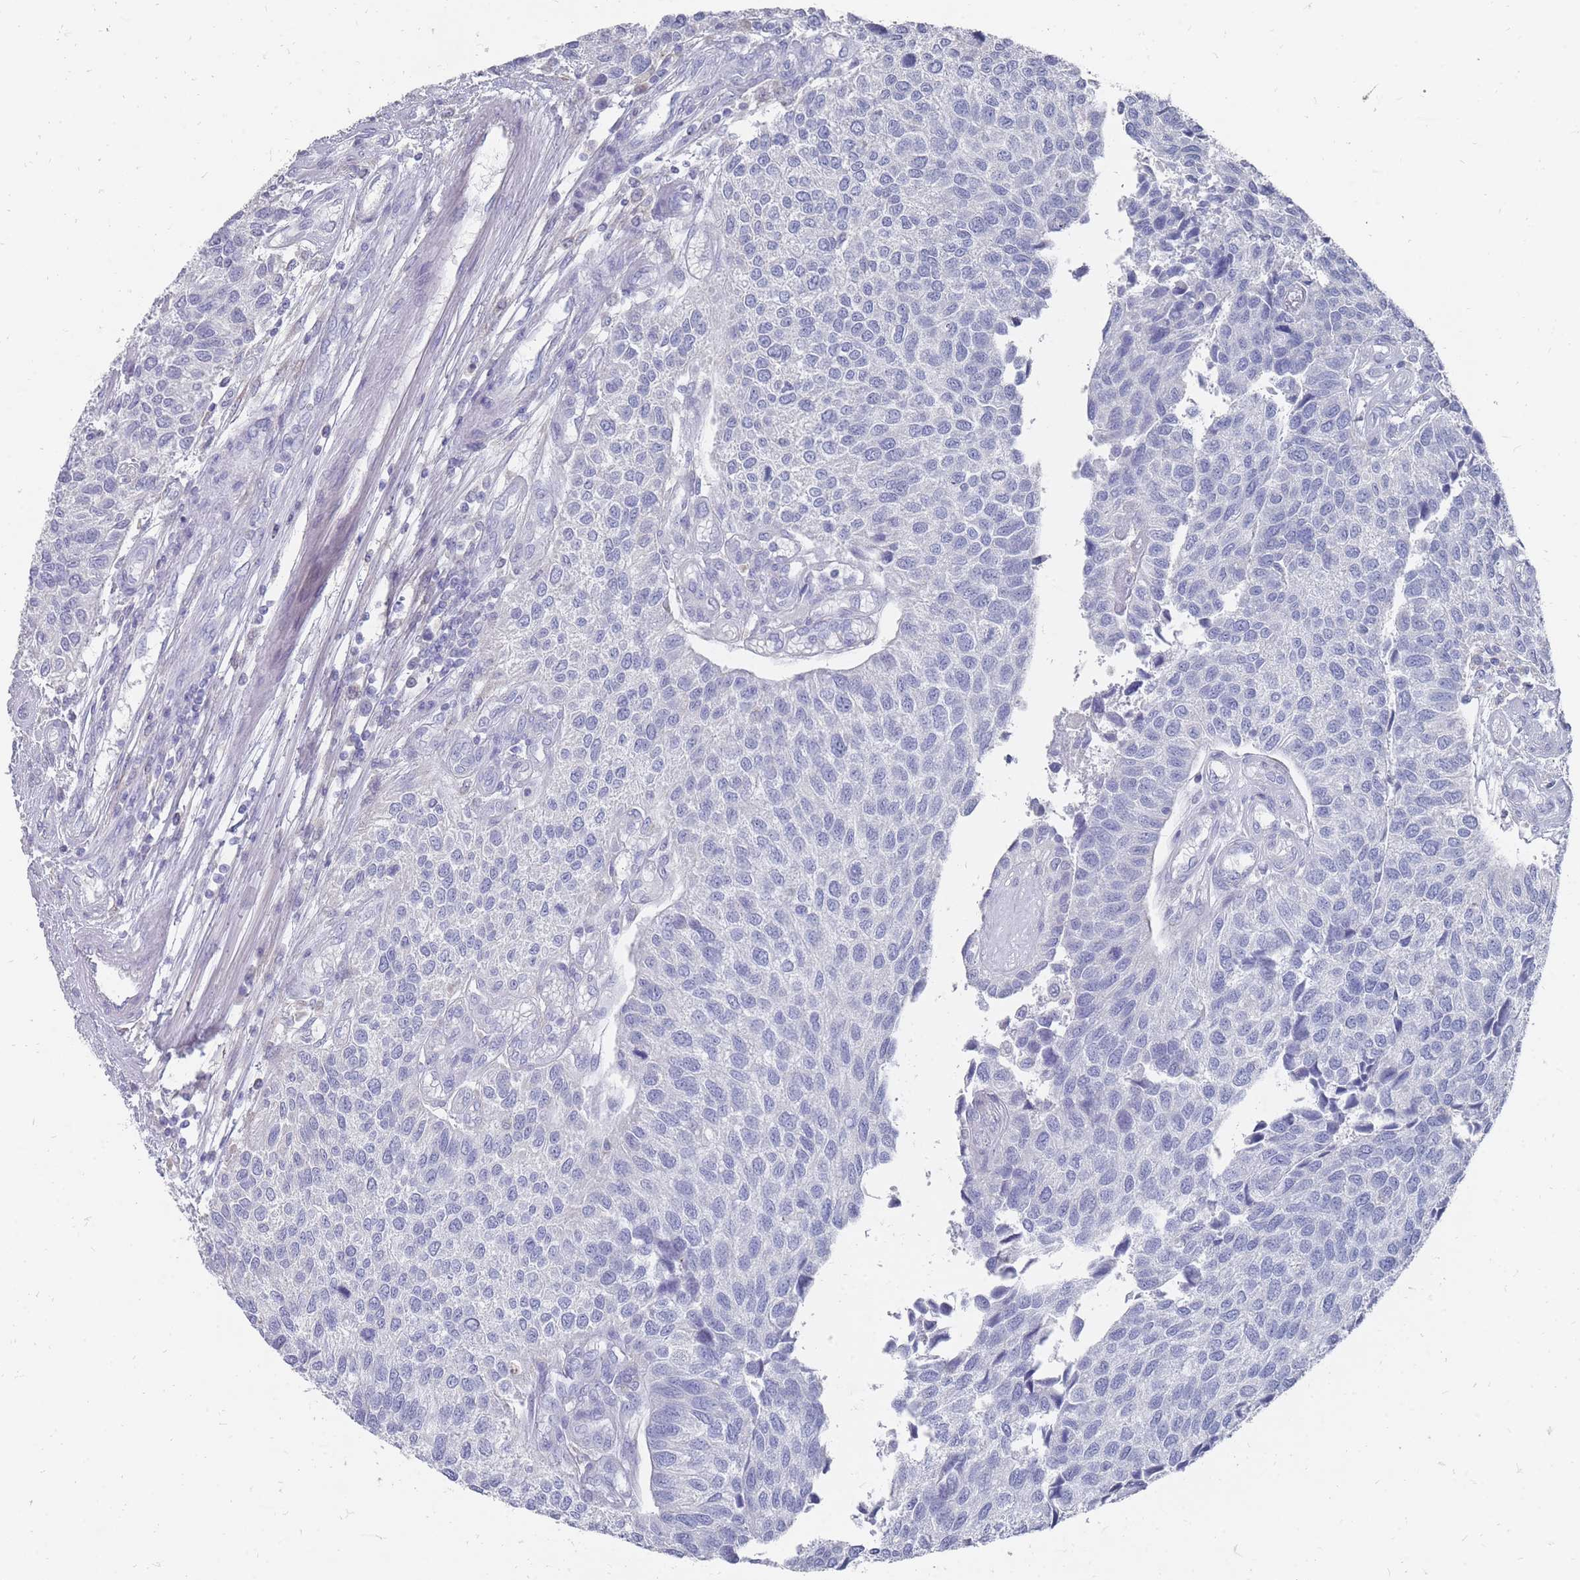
{"staining": {"intensity": "negative", "quantity": "none", "location": "none"}, "tissue": "urothelial cancer", "cell_type": "Tumor cells", "image_type": "cancer", "snomed": [{"axis": "morphology", "description": "Urothelial carcinoma, NOS"}, {"axis": "topography", "description": "Urinary bladder"}], "caption": "Tumor cells show no significant protein expression in urothelial cancer.", "gene": "OTULINL", "patient": {"sex": "male", "age": 55}}